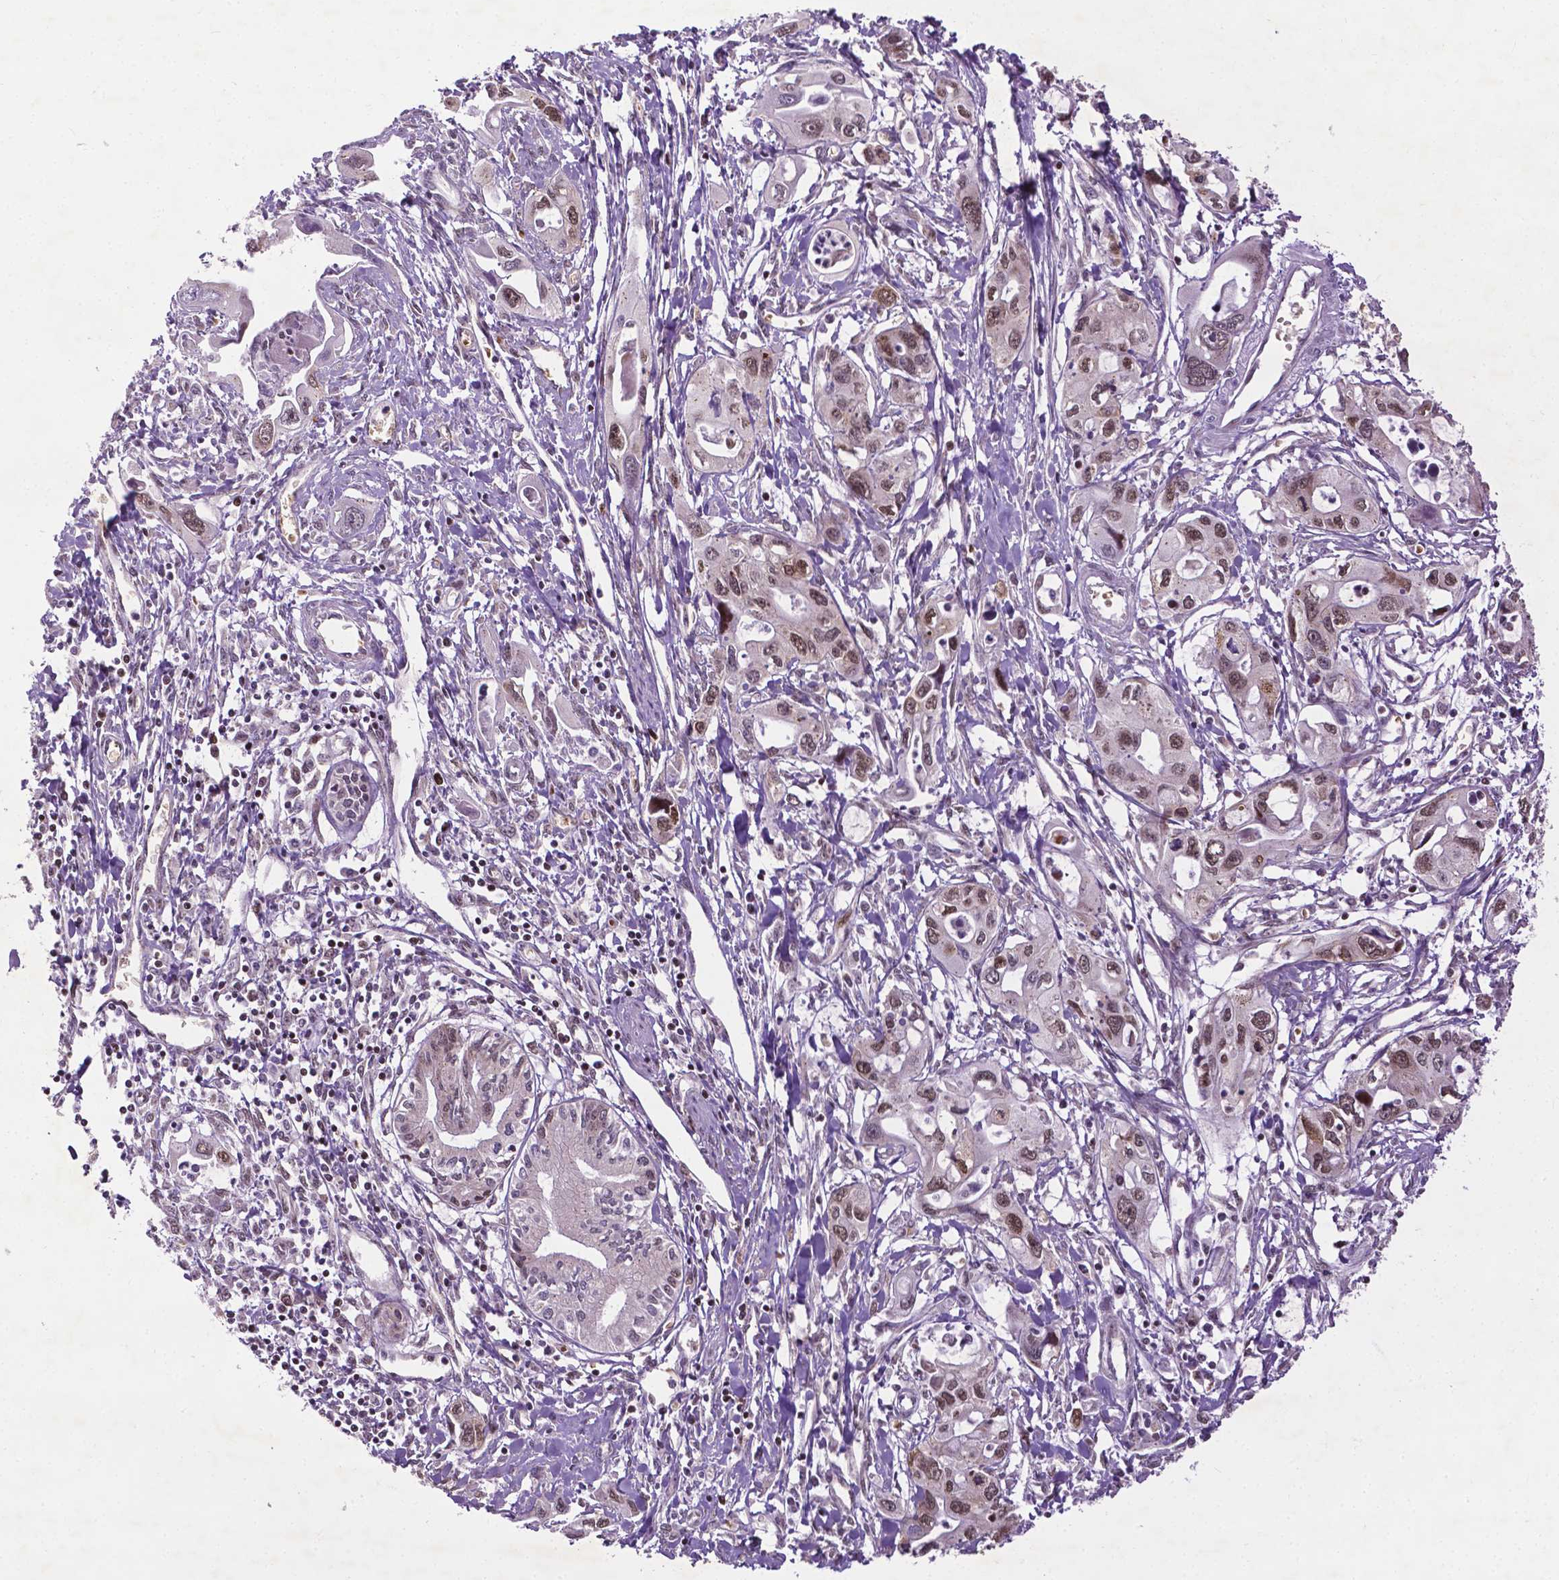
{"staining": {"intensity": "moderate", "quantity": ">75%", "location": "nuclear"}, "tissue": "pancreatic cancer", "cell_type": "Tumor cells", "image_type": "cancer", "snomed": [{"axis": "morphology", "description": "Adenocarcinoma, NOS"}, {"axis": "topography", "description": "Pancreas"}], "caption": "Immunohistochemical staining of human pancreatic cancer exhibits medium levels of moderate nuclear protein positivity in about >75% of tumor cells.", "gene": "ZNF41", "patient": {"sex": "male", "age": 60}}